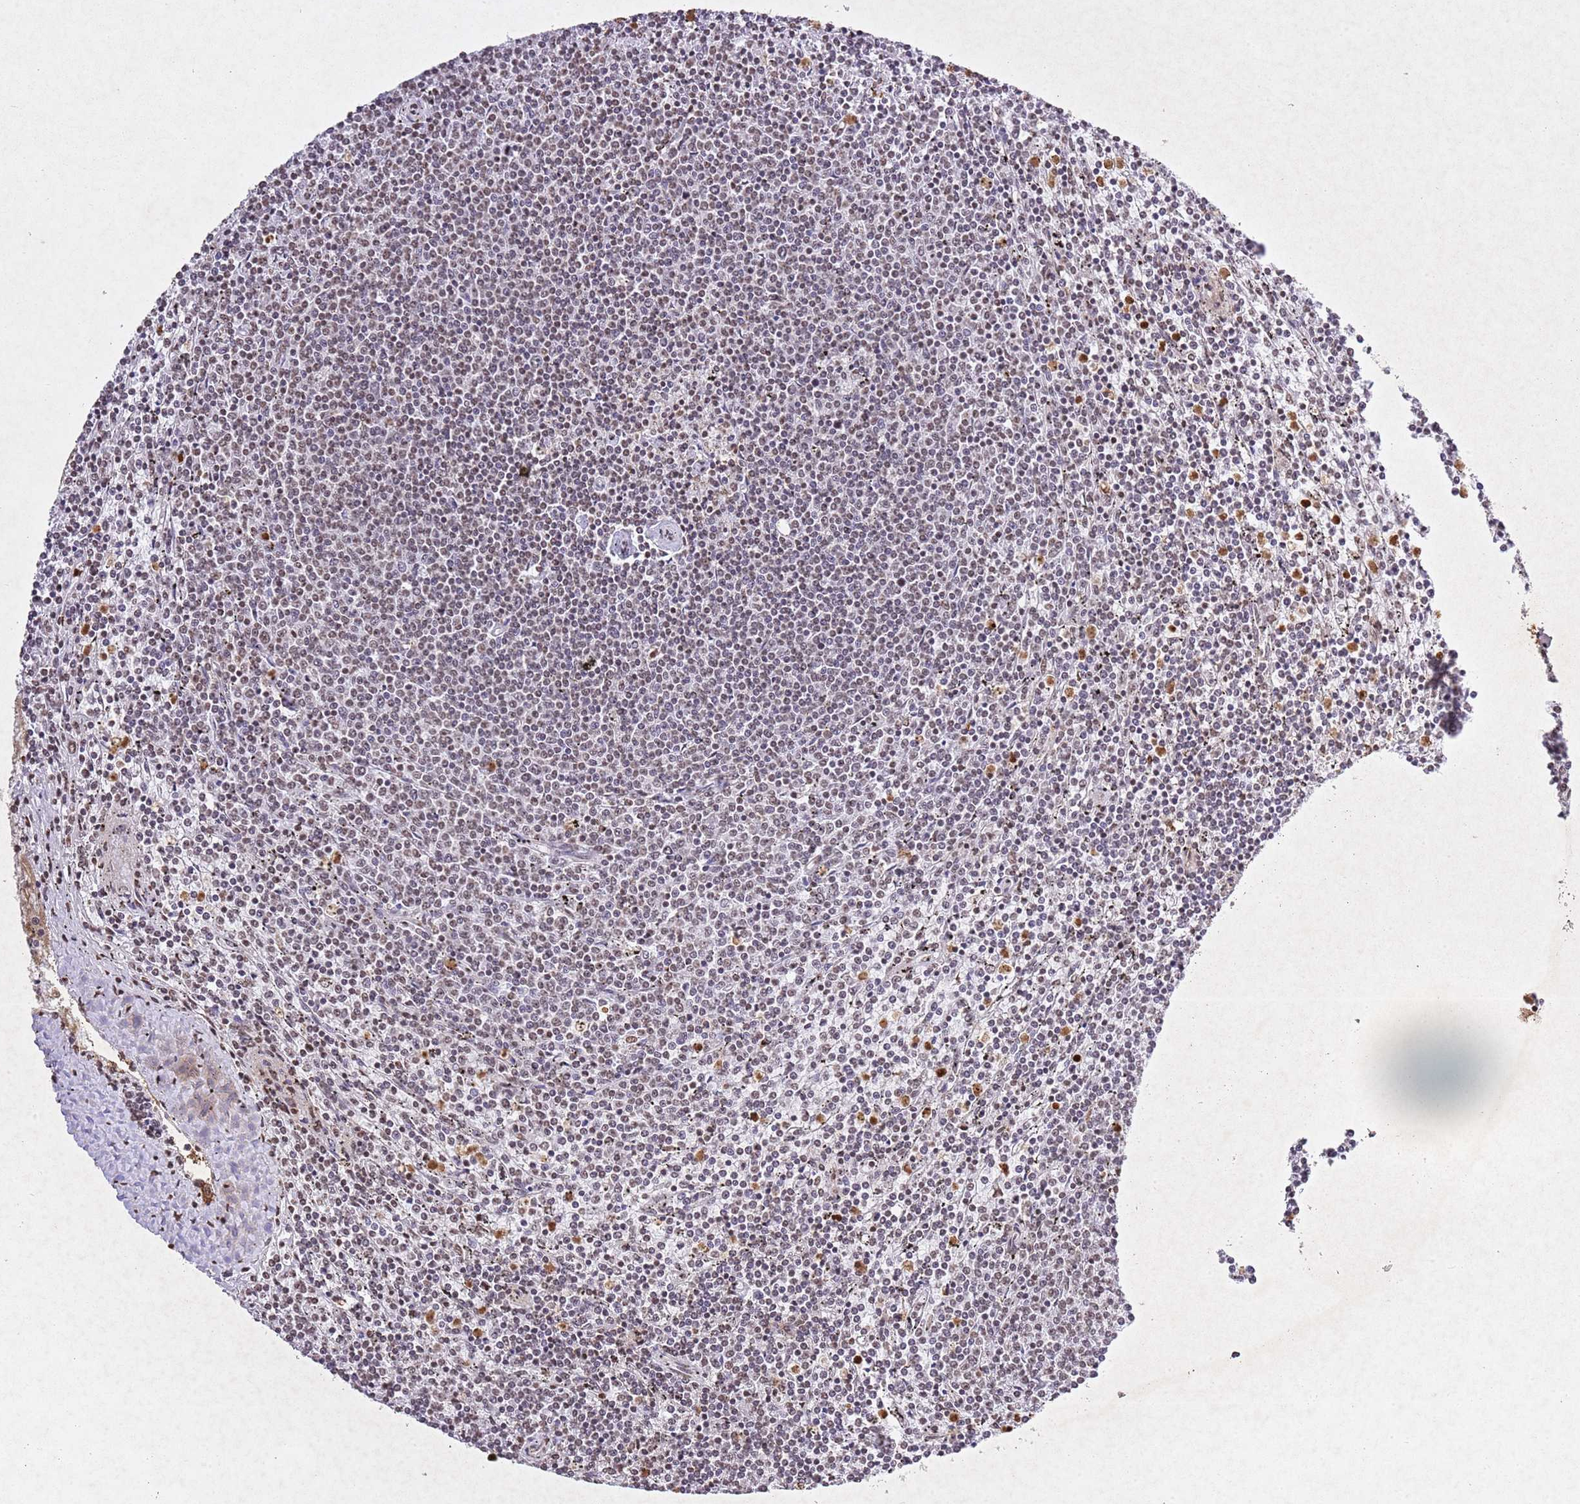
{"staining": {"intensity": "weak", "quantity": "25%-75%", "location": "nuclear"}, "tissue": "lymphoma", "cell_type": "Tumor cells", "image_type": "cancer", "snomed": [{"axis": "morphology", "description": "Malignant lymphoma, non-Hodgkin's type, Low grade"}, {"axis": "topography", "description": "Spleen"}], "caption": "DAB (3,3'-diaminobenzidine) immunohistochemical staining of human lymphoma displays weak nuclear protein expression in approximately 25%-75% of tumor cells.", "gene": "BMAL1", "patient": {"sex": "female", "age": 50}}